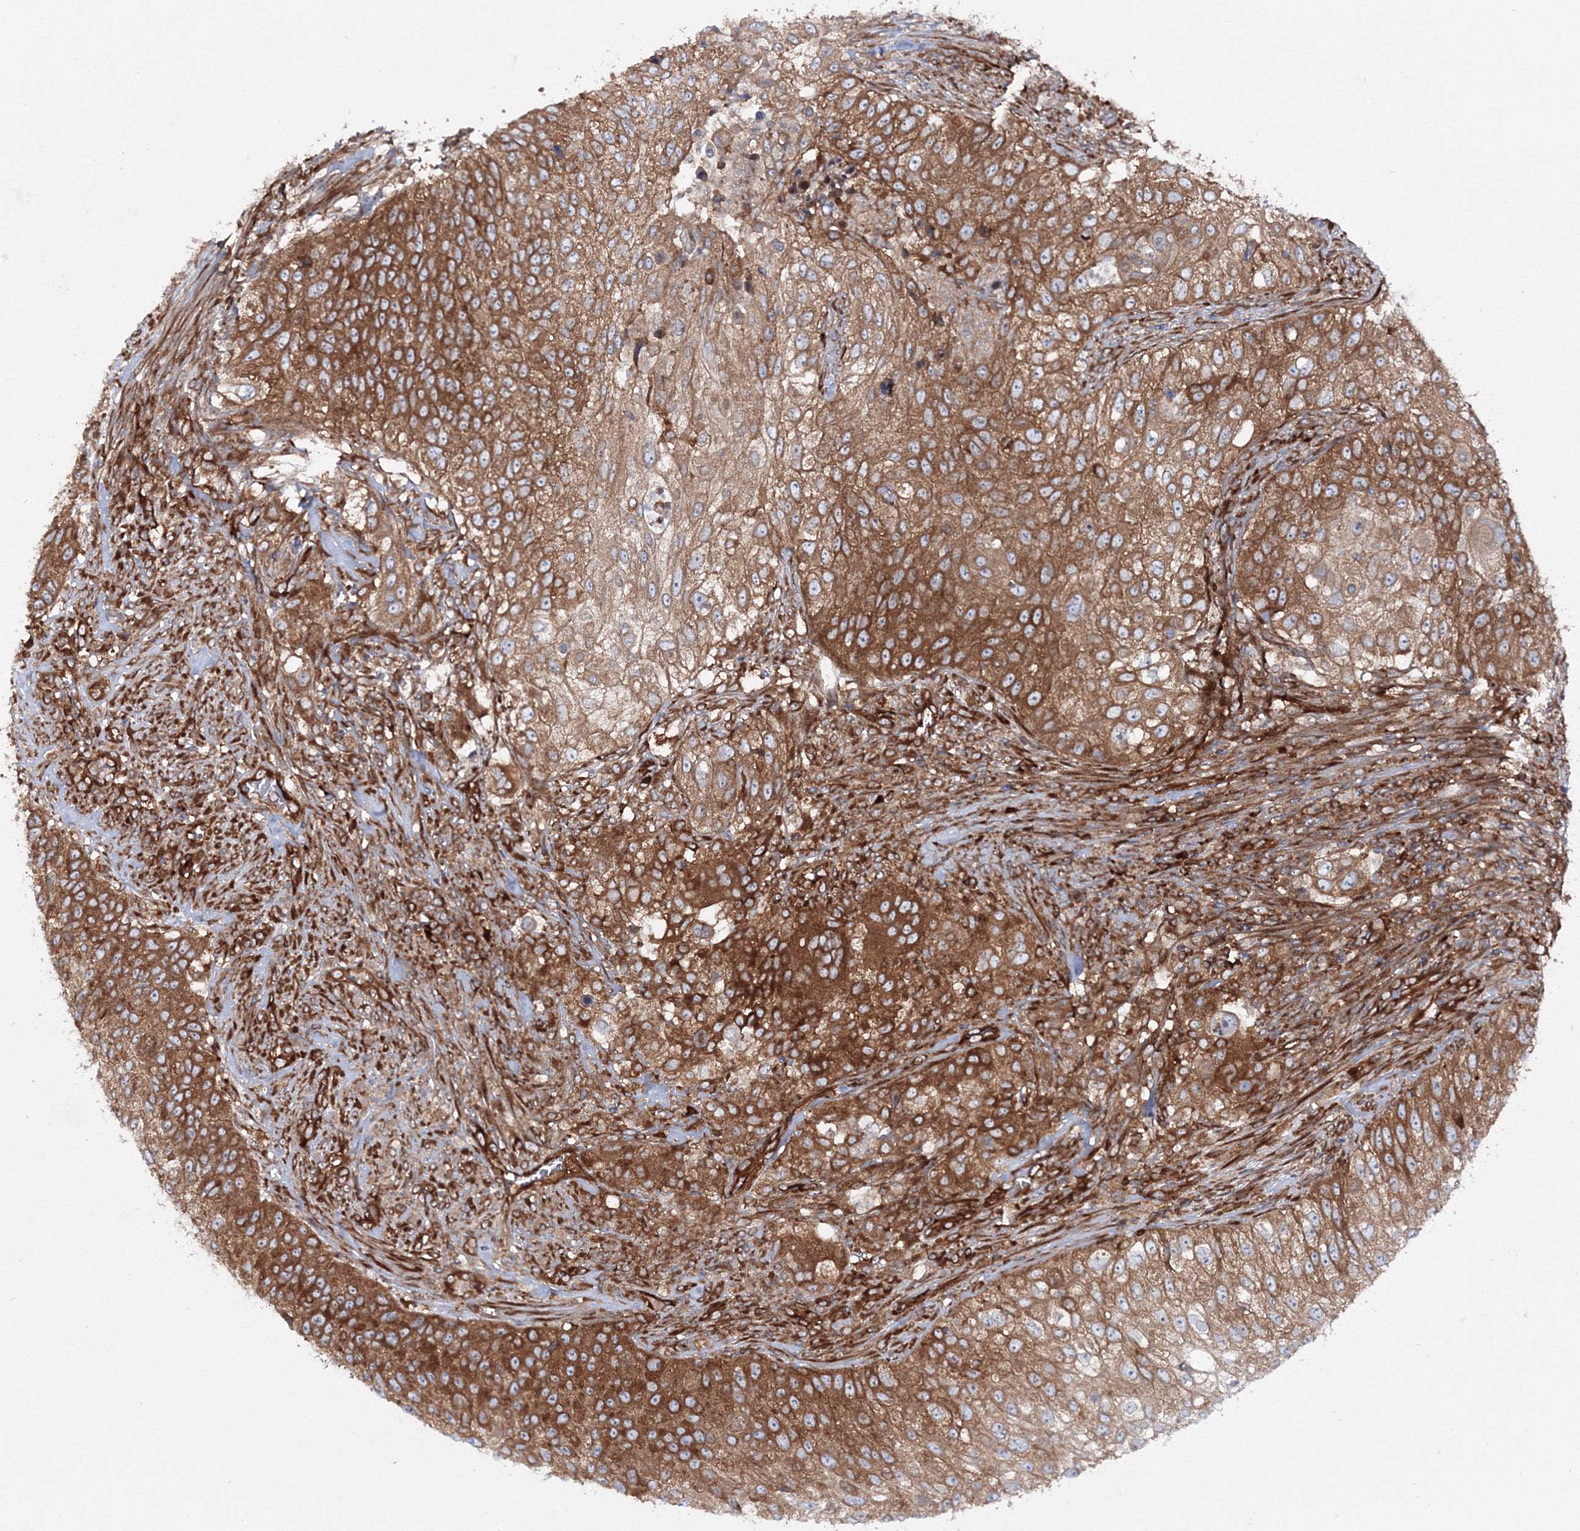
{"staining": {"intensity": "strong", "quantity": ">75%", "location": "cytoplasmic/membranous"}, "tissue": "urothelial cancer", "cell_type": "Tumor cells", "image_type": "cancer", "snomed": [{"axis": "morphology", "description": "Urothelial carcinoma, High grade"}, {"axis": "topography", "description": "Urinary bladder"}], "caption": "Tumor cells demonstrate high levels of strong cytoplasmic/membranous expression in about >75% of cells in human urothelial cancer.", "gene": "HARS1", "patient": {"sex": "female", "age": 60}}